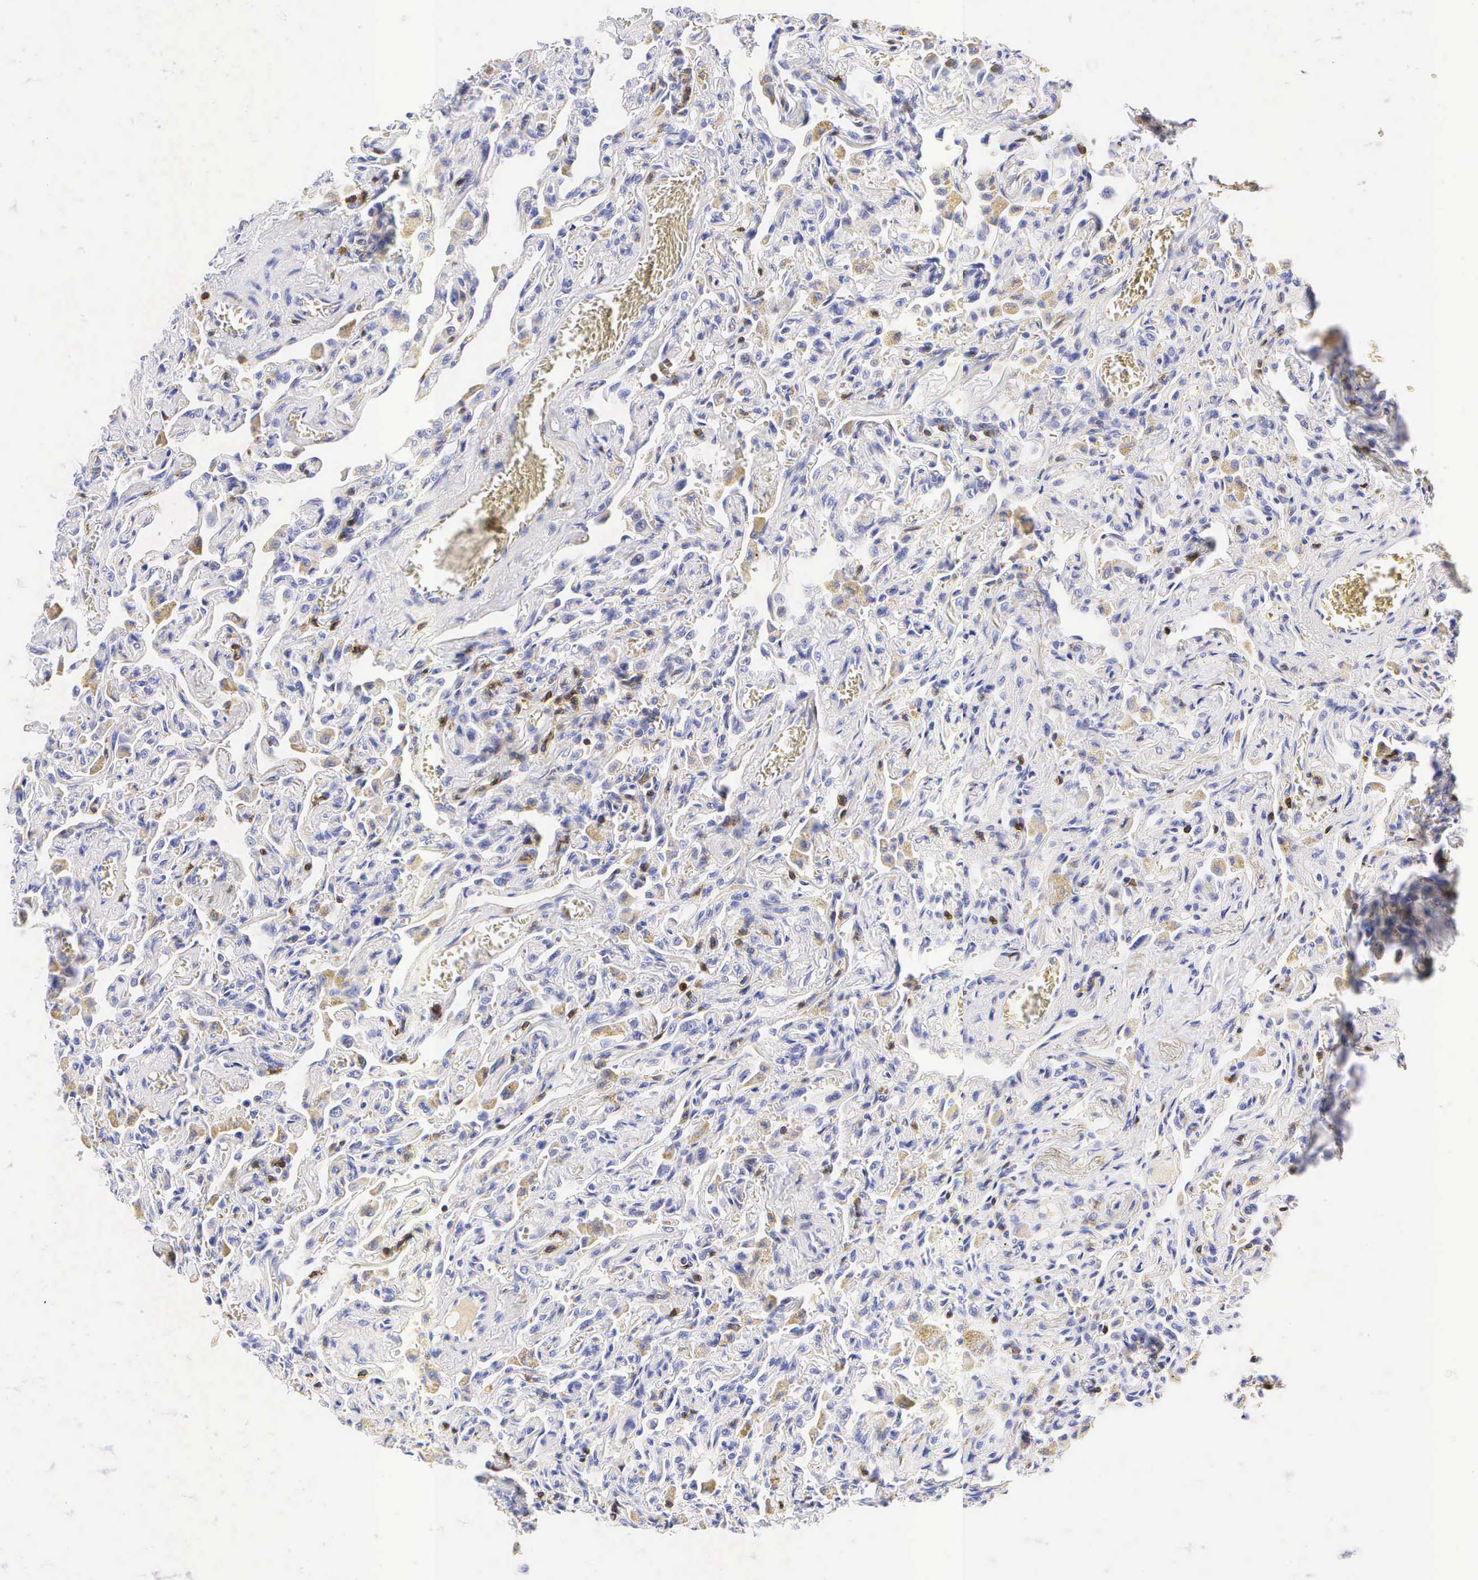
{"staining": {"intensity": "negative", "quantity": "none", "location": "none"}, "tissue": "lung", "cell_type": "Alveolar cells", "image_type": "normal", "snomed": [{"axis": "morphology", "description": "Normal tissue, NOS"}, {"axis": "topography", "description": "Lung"}], "caption": "IHC of benign lung demonstrates no expression in alveolar cells. Brightfield microscopy of immunohistochemistry (IHC) stained with DAB (3,3'-diaminobenzidine) (brown) and hematoxylin (blue), captured at high magnification.", "gene": "CD3E", "patient": {"sex": "male", "age": 73}}